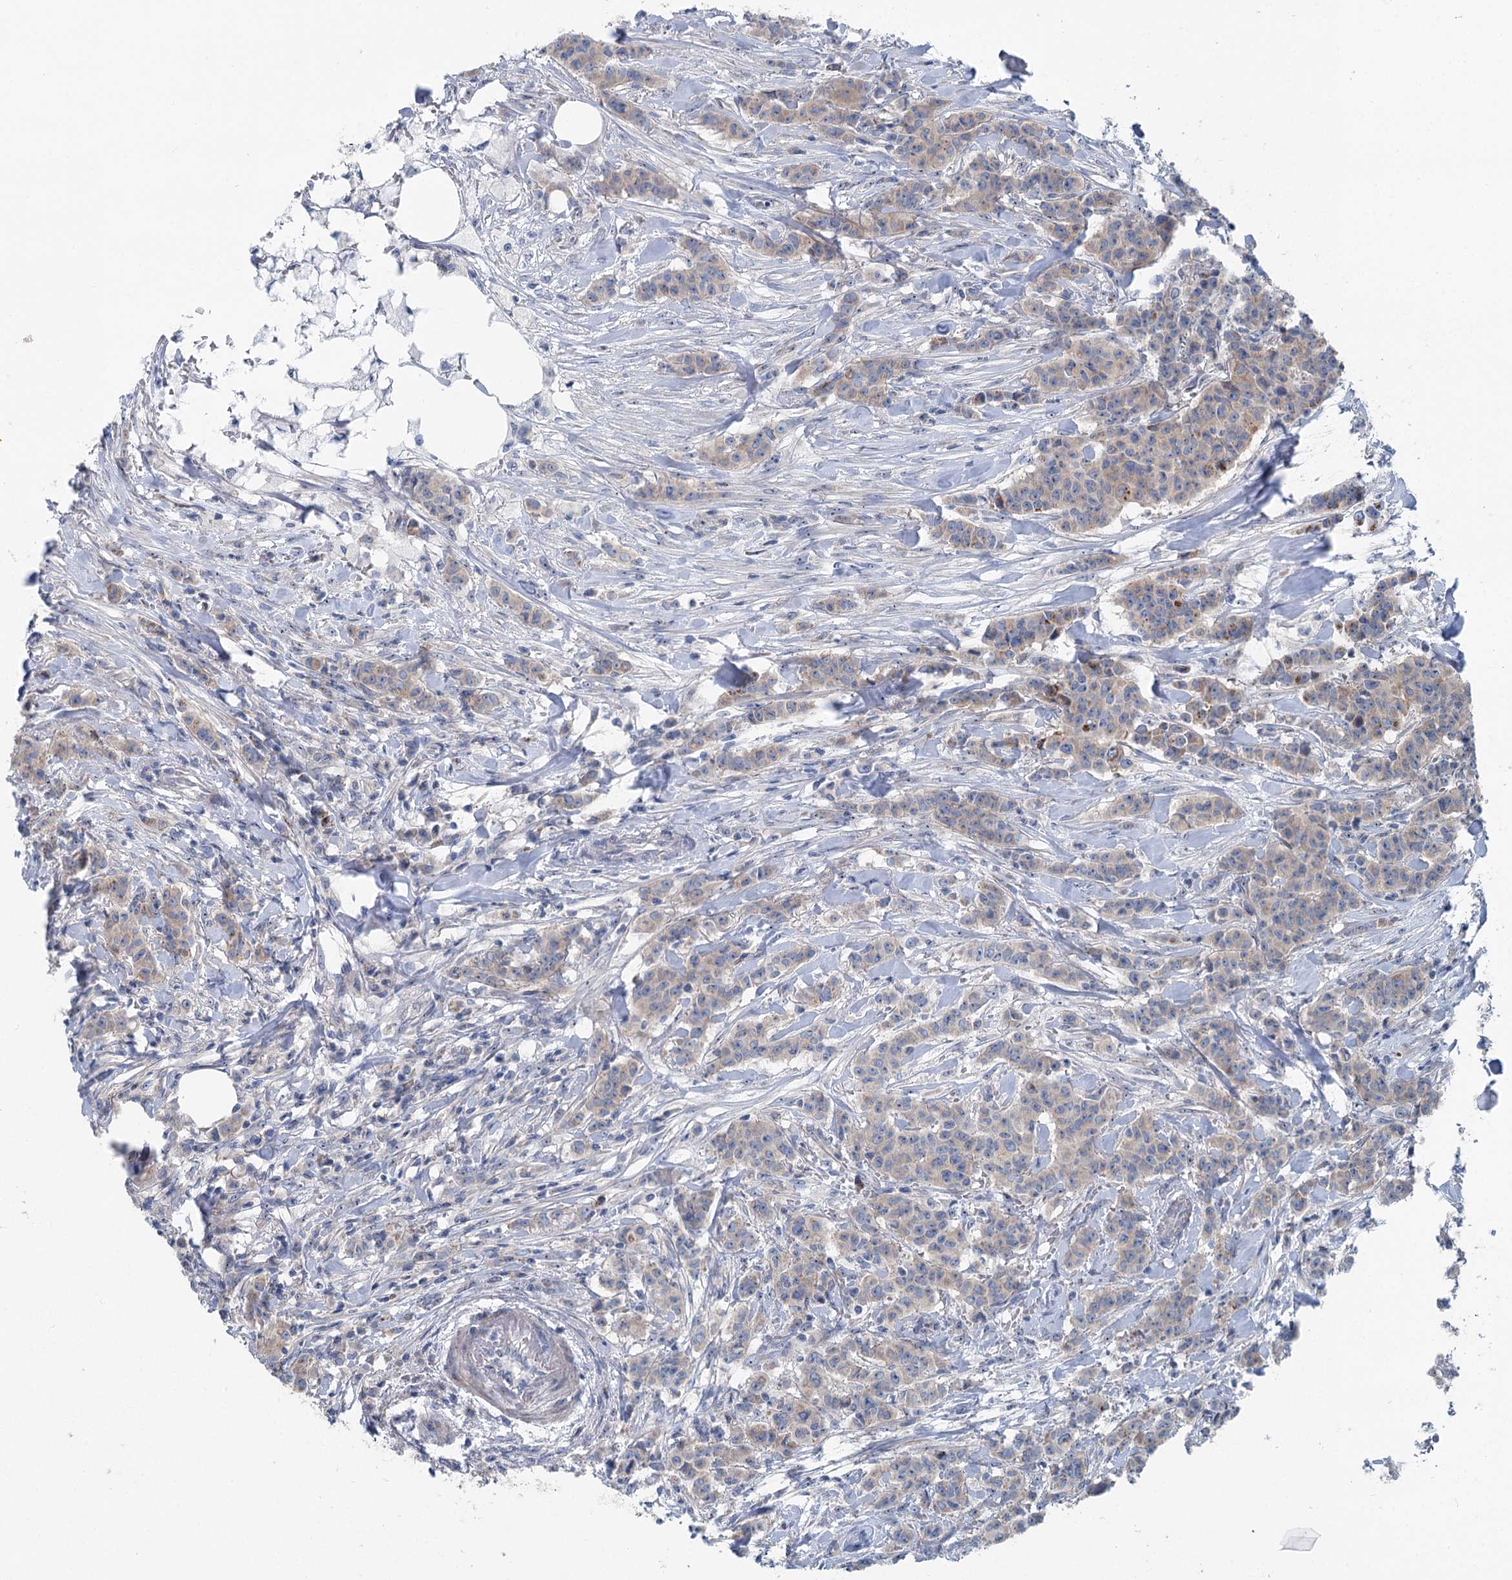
{"staining": {"intensity": "weak", "quantity": ">75%", "location": "cytoplasmic/membranous"}, "tissue": "breast cancer", "cell_type": "Tumor cells", "image_type": "cancer", "snomed": [{"axis": "morphology", "description": "Duct carcinoma"}, {"axis": "topography", "description": "Breast"}], "caption": "Breast cancer (infiltrating ductal carcinoma) stained with a protein marker shows weak staining in tumor cells.", "gene": "MARK2", "patient": {"sex": "female", "age": 40}}